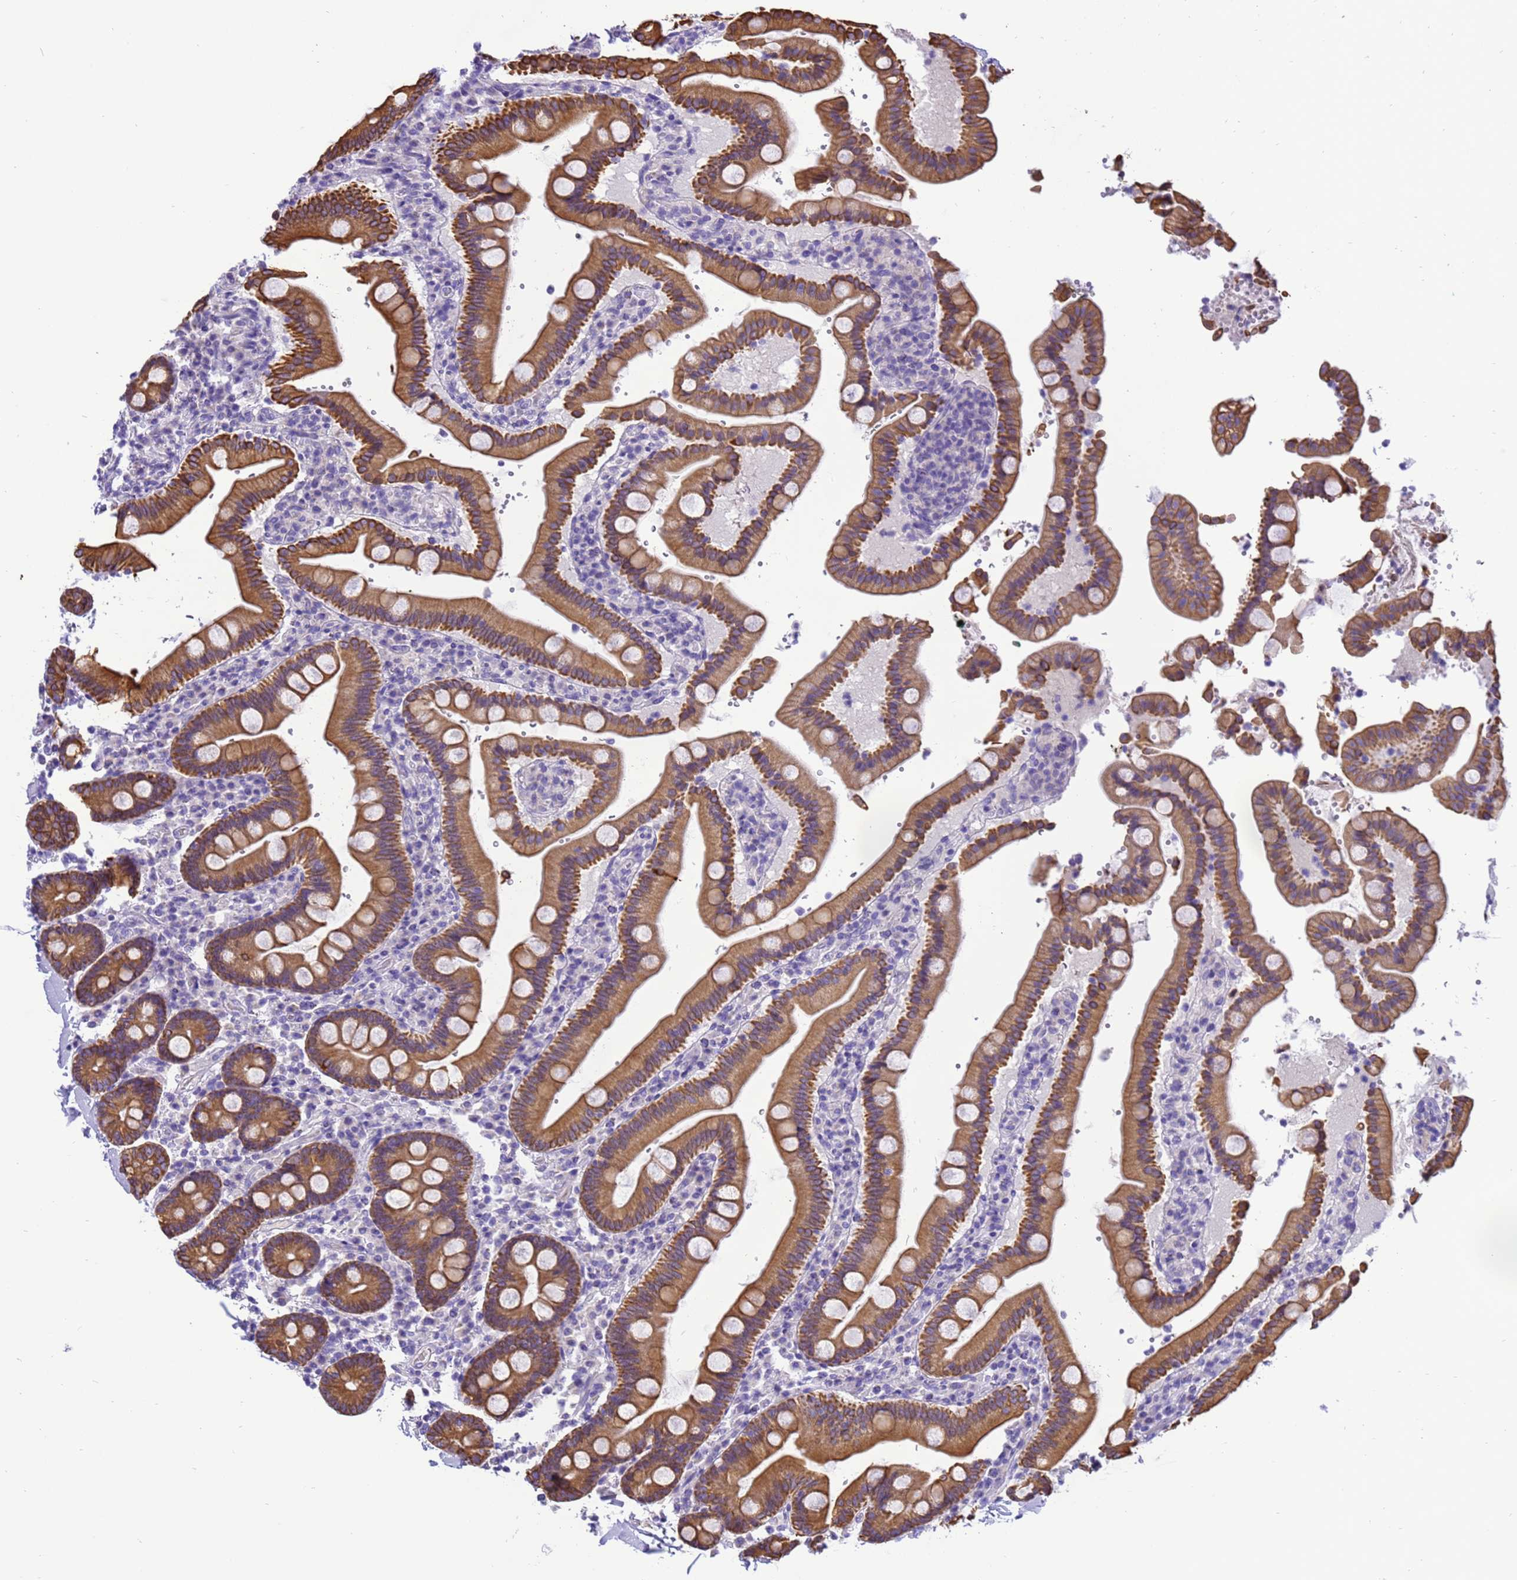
{"staining": {"intensity": "moderate", "quantity": ">75%", "location": "cytoplasmic/membranous"}, "tissue": "duodenum", "cell_type": "Glandular cells", "image_type": "normal", "snomed": [{"axis": "morphology", "description": "Normal tissue, NOS"}, {"axis": "topography", "description": "Small intestine, NOS"}], "caption": "This is an image of IHC staining of normal duodenum, which shows moderate positivity in the cytoplasmic/membranous of glandular cells.", "gene": "PIEZO2", "patient": {"sex": "female", "age": 71}}